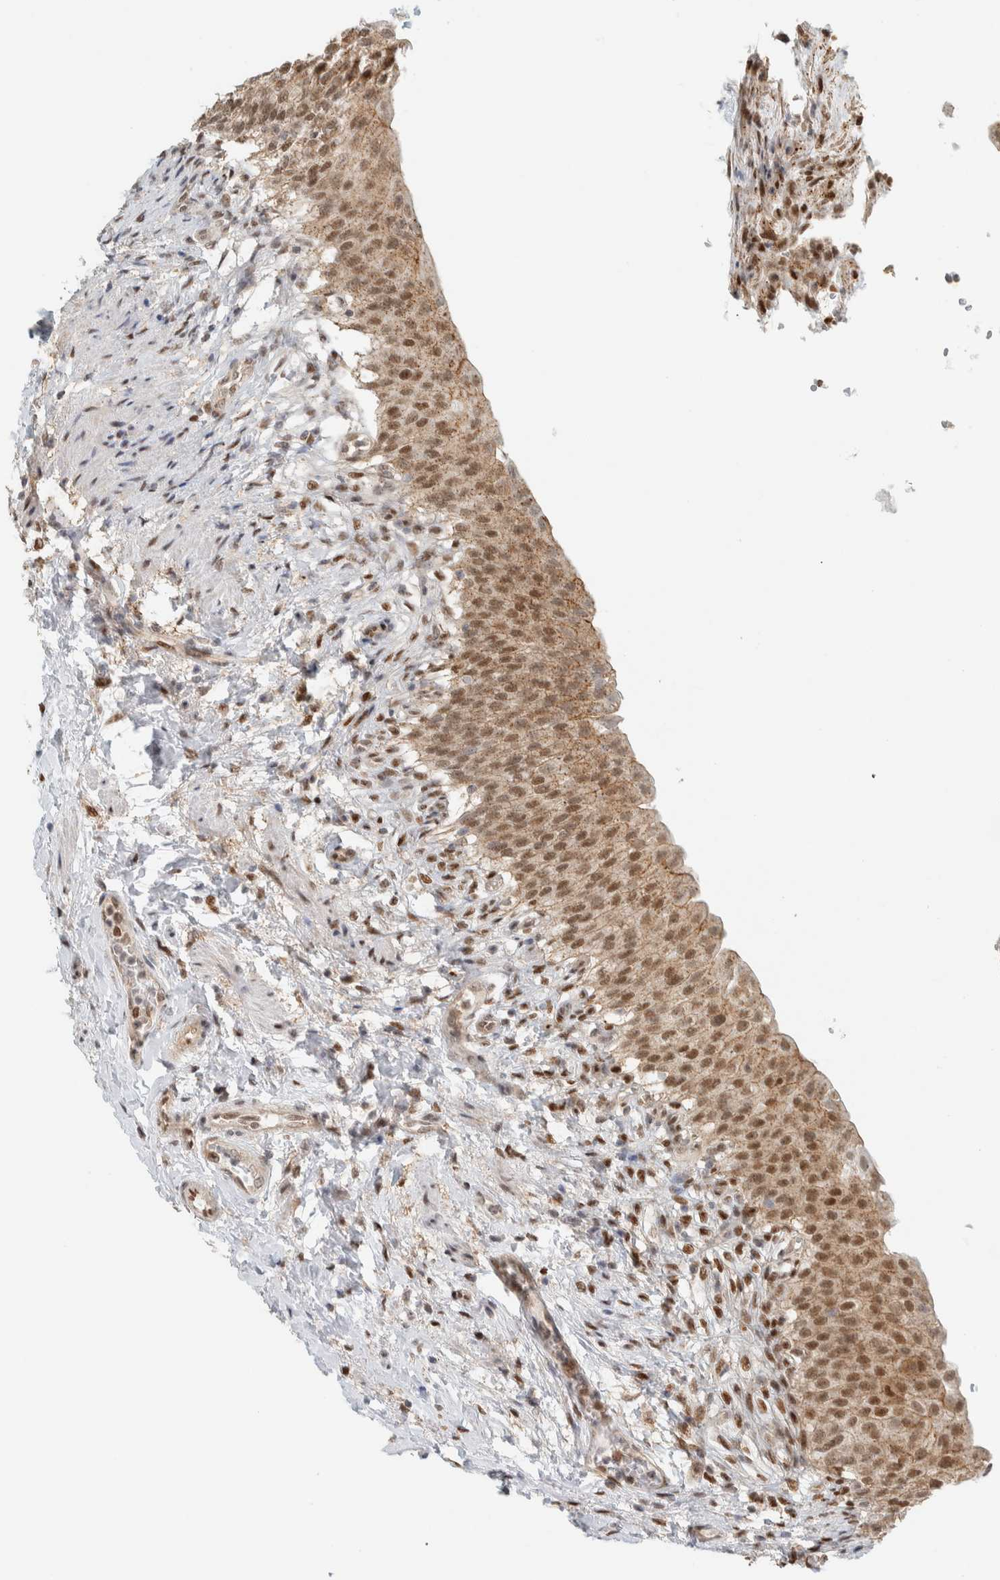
{"staining": {"intensity": "moderate", "quantity": ">75%", "location": "cytoplasmic/membranous,nuclear"}, "tissue": "urinary bladder", "cell_type": "Urothelial cells", "image_type": "normal", "snomed": [{"axis": "morphology", "description": "Normal tissue, NOS"}, {"axis": "topography", "description": "Urinary bladder"}], "caption": "DAB (3,3'-diaminobenzidine) immunohistochemical staining of benign urinary bladder reveals moderate cytoplasmic/membranous,nuclear protein expression in approximately >75% of urothelial cells.", "gene": "TFE3", "patient": {"sex": "female", "age": 60}}